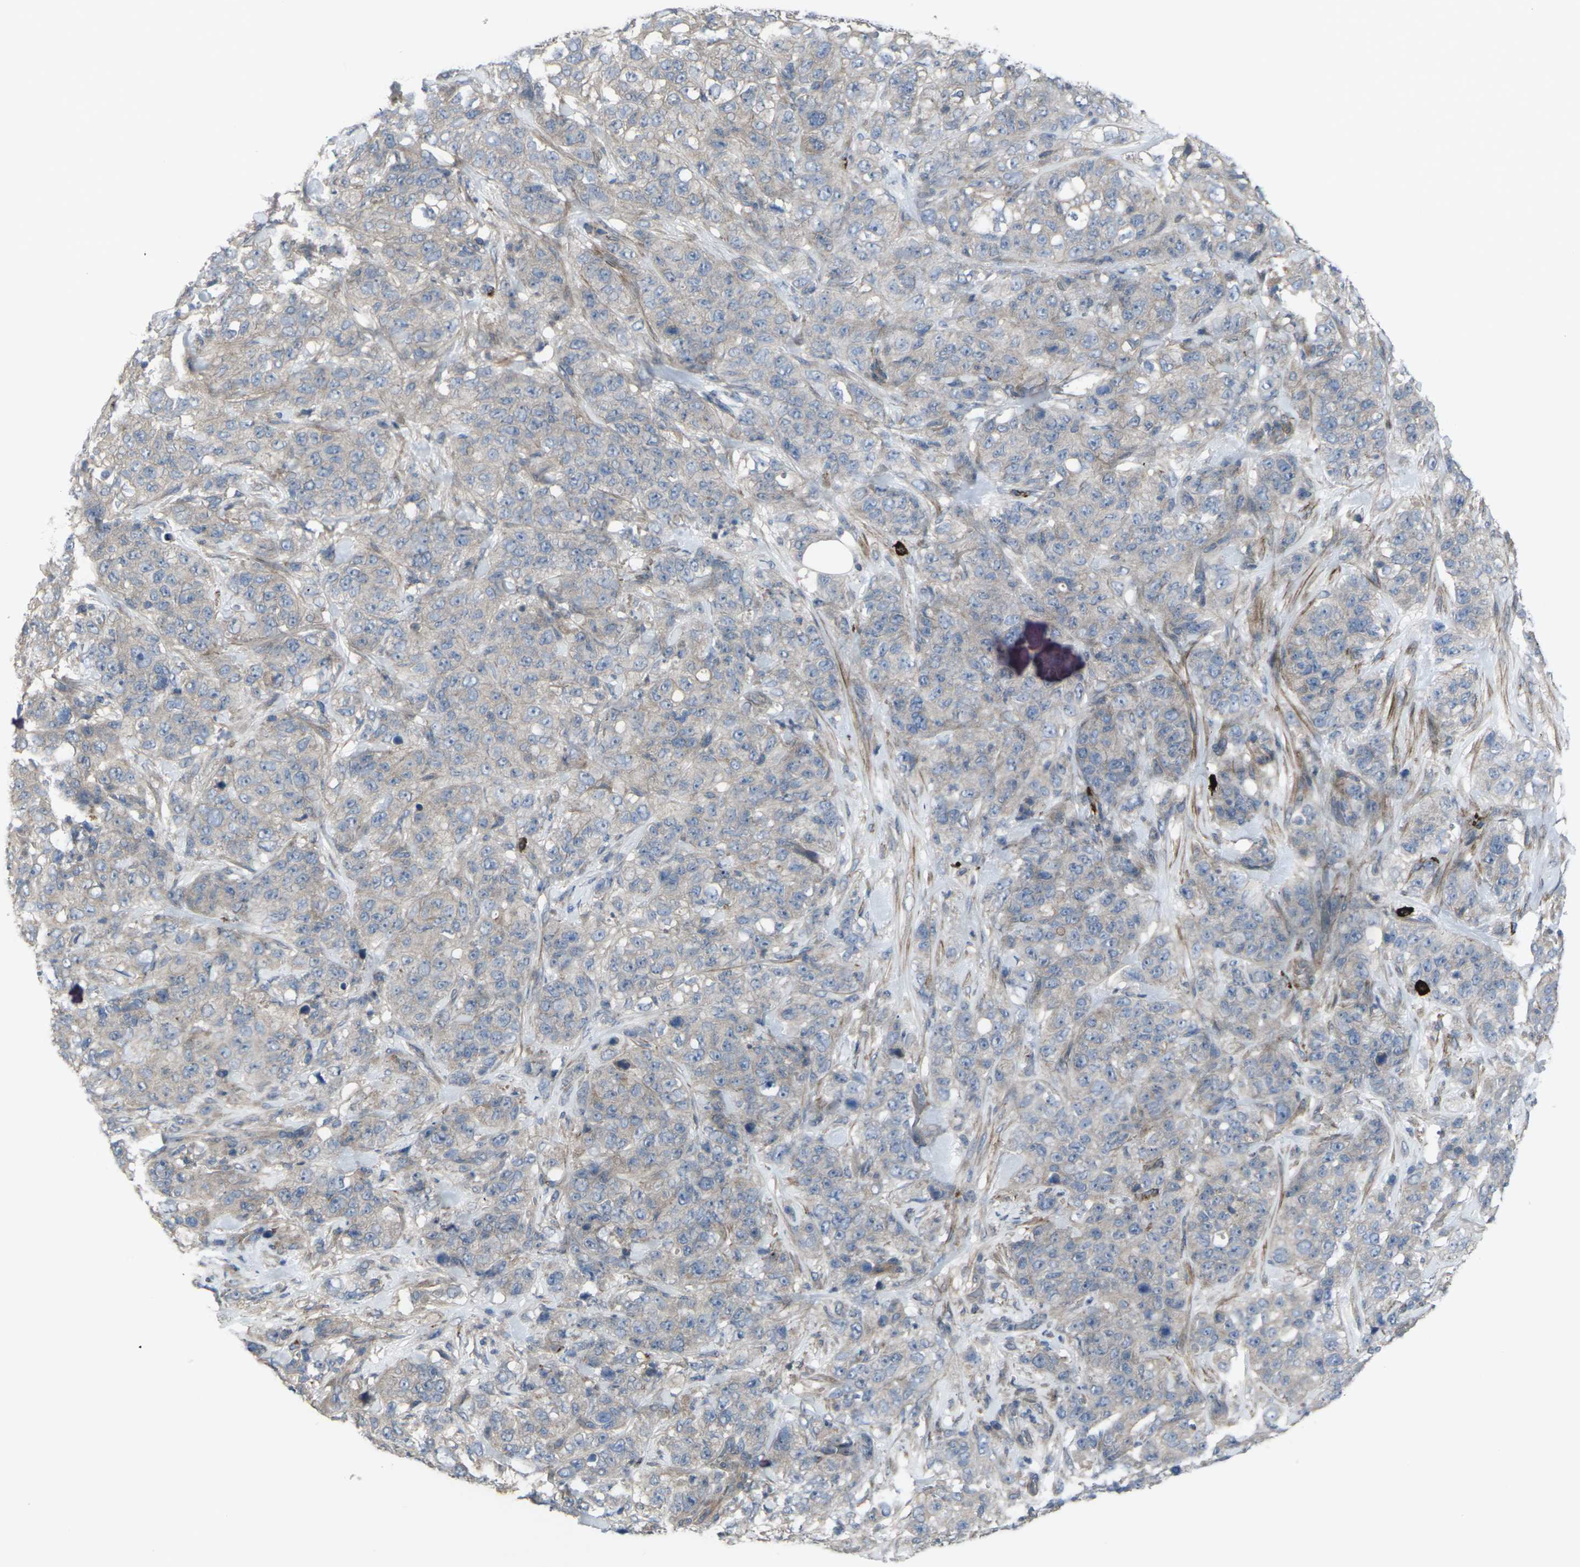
{"staining": {"intensity": "weak", "quantity": ">75%", "location": "cytoplasmic/membranous"}, "tissue": "stomach cancer", "cell_type": "Tumor cells", "image_type": "cancer", "snomed": [{"axis": "morphology", "description": "Adenocarcinoma, NOS"}, {"axis": "topography", "description": "Stomach"}], "caption": "An IHC photomicrograph of neoplastic tissue is shown. Protein staining in brown labels weak cytoplasmic/membranous positivity in stomach cancer within tumor cells.", "gene": "CCR10", "patient": {"sex": "male", "age": 48}}